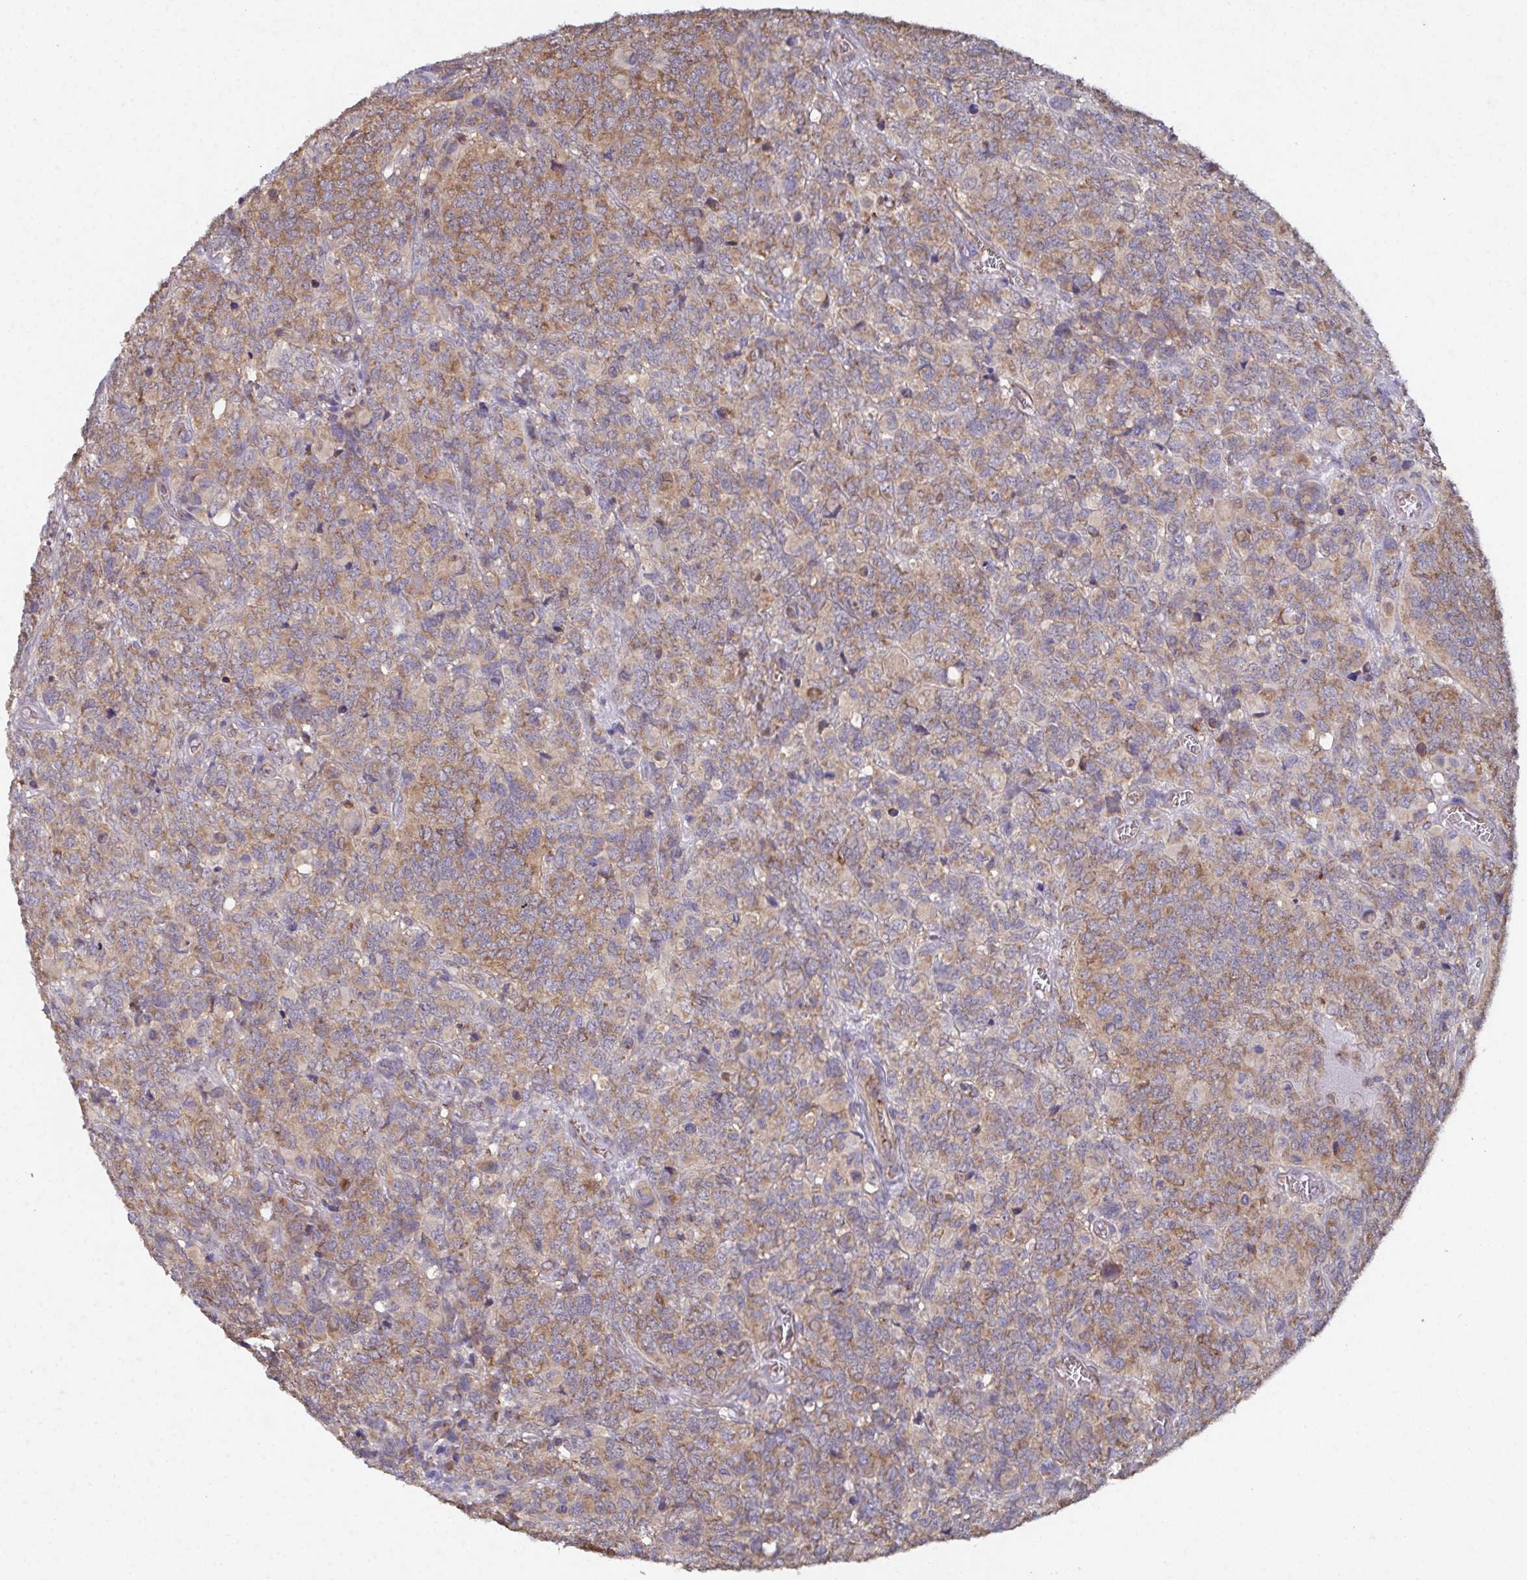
{"staining": {"intensity": "weak", "quantity": ">75%", "location": "cytoplasmic/membranous"}, "tissue": "glioma", "cell_type": "Tumor cells", "image_type": "cancer", "snomed": [{"axis": "morphology", "description": "Glioma, malignant, High grade"}, {"axis": "topography", "description": "Brain"}], "caption": "Human glioma stained with a protein marker shows weak staining in tumor cells.", "gene": "MT-ND3", "patient": {"sex": "male", "age": 39}}